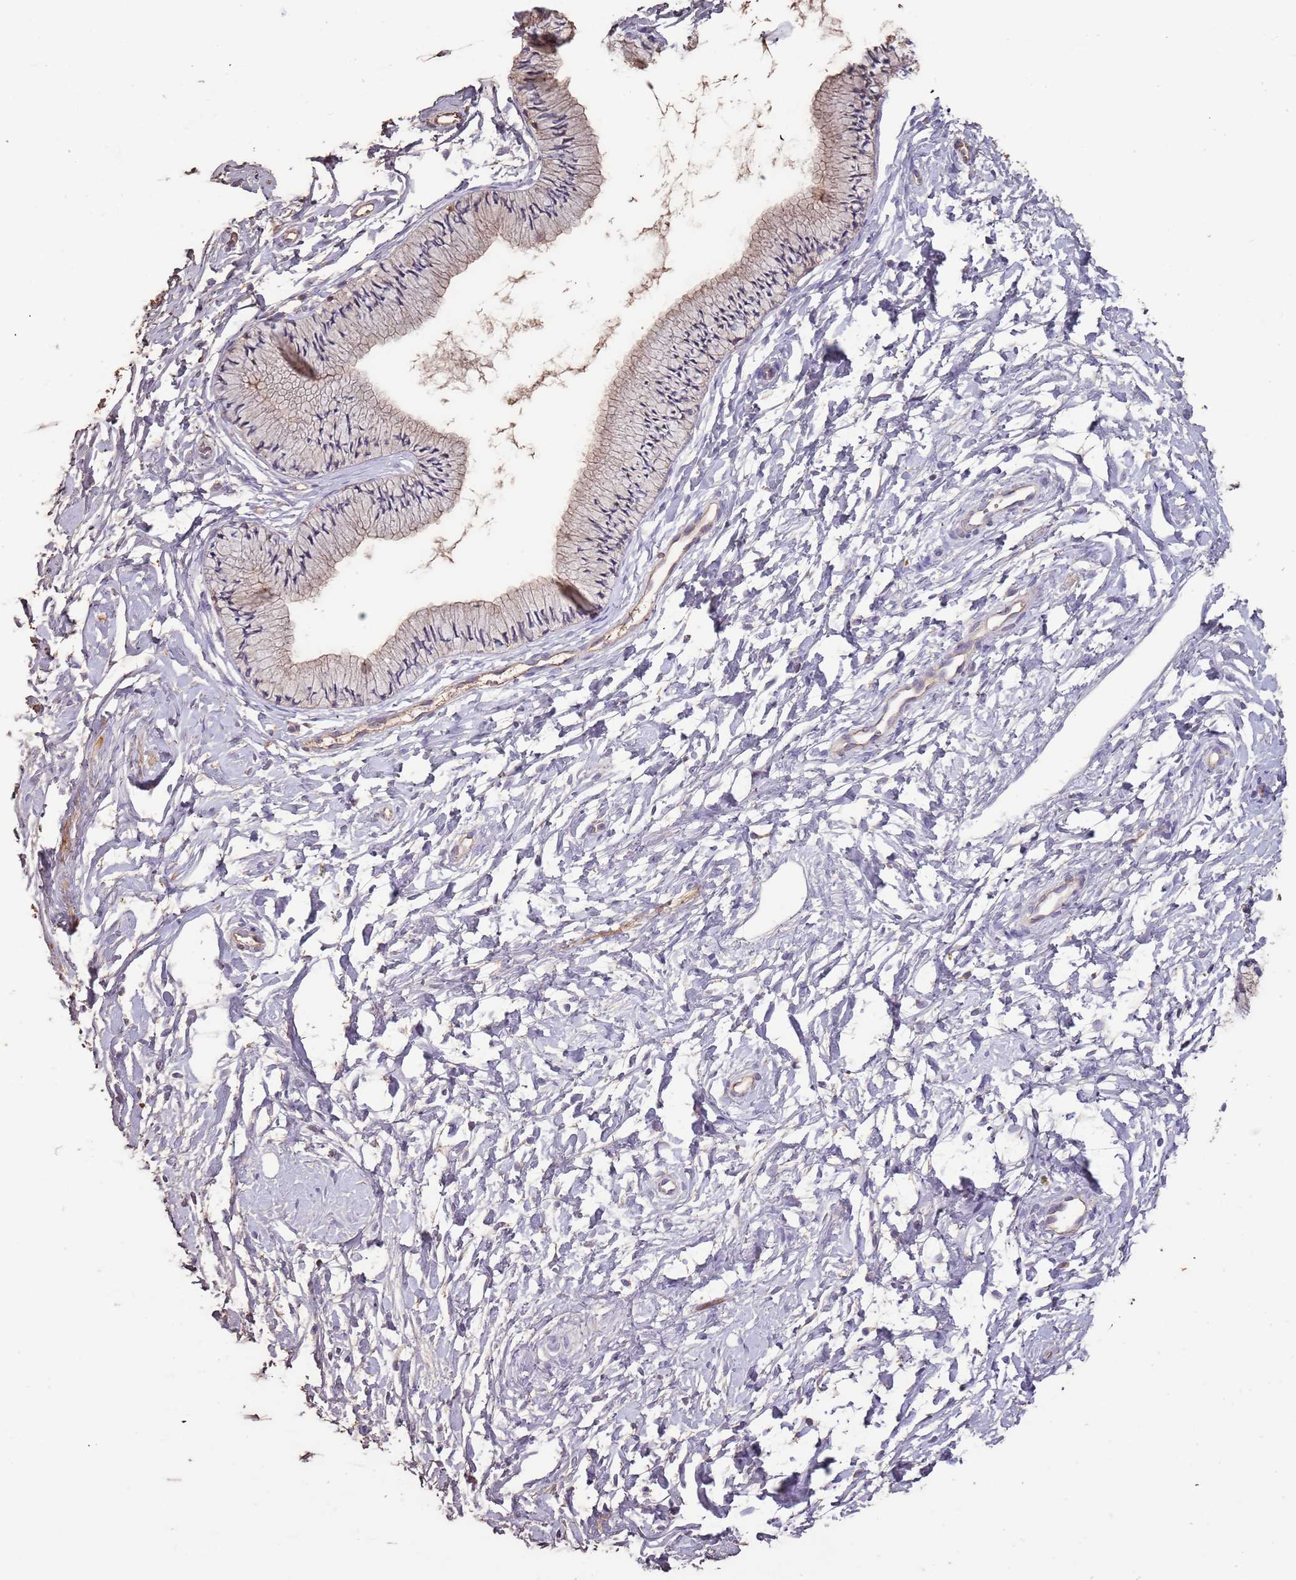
{"staining": {"intensity": "weak", "quantity": "25%-75%", "location": "cytoplasmic/membranous"}, "tissue": "cervix", "cell_type": "Glandular cells", "image_type": "normal", "snomed": [{"axis": "morphology", "description": "Normal tissue, NOS"}, {"axis": "topography", "description": "Cervix"}], "caption": "Human cervix stained for a protein (brown) exhibits weak cytoplasmic/membranous positive staining in approximately 25%-75% of glandular cells.", "gene": "FECH", "patient": {"sex": "female", "age": 33}}